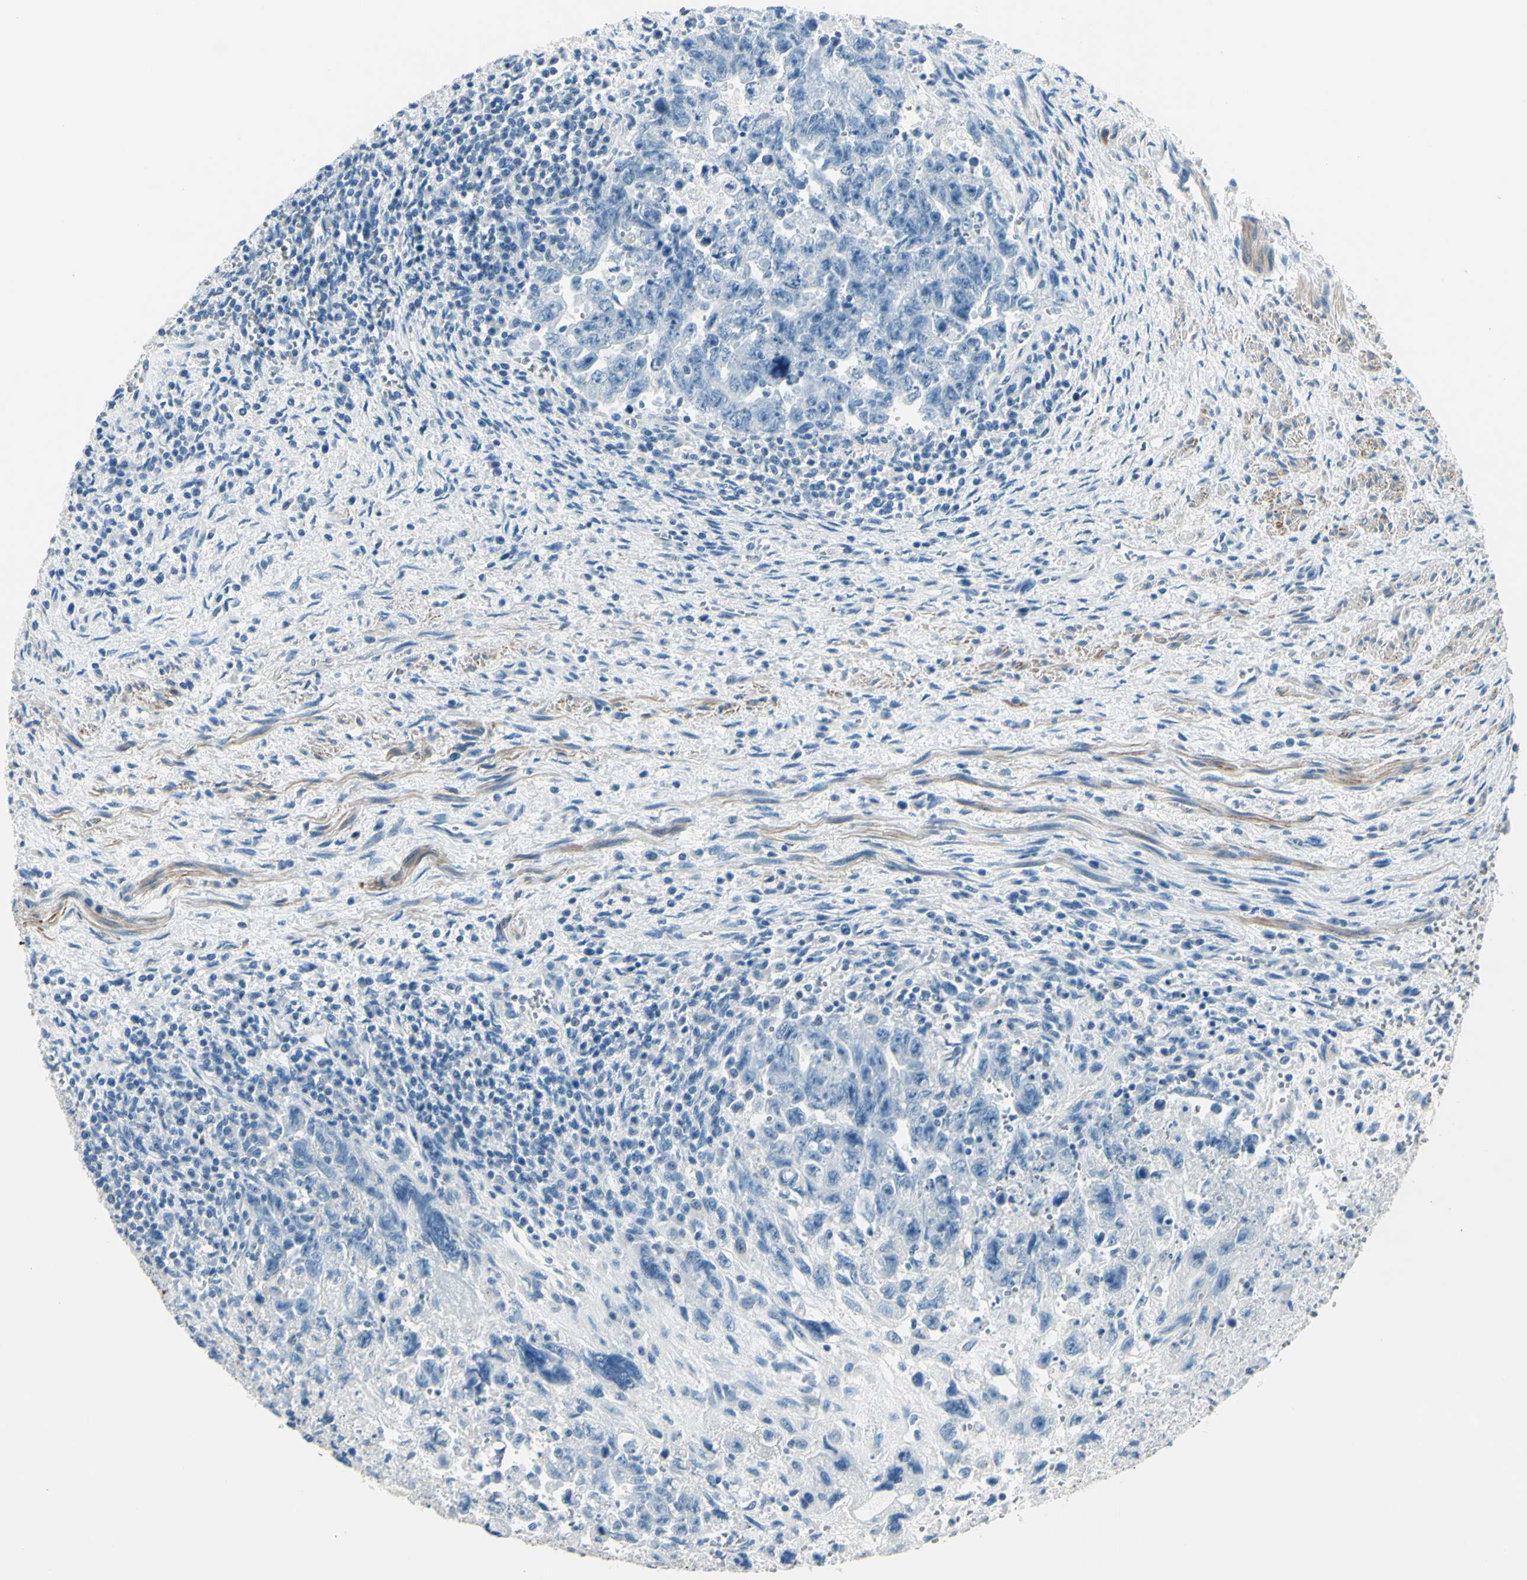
{"staining": {"intensity": "negative", "quantity": "none", "location": "none"}, "tissue": "testis cancer", "cell_type": "Tumor cells", "image_type": "cancer", "snomed": [{"axis": "morphology", "description": "Carcinoma, Embryonal, NOS"}, {"axis": "topography", "description": "Testis"}], "caption": "IHC photomicrograph of human testis cancer stained for a protein (brown), which shows no expression in tumor cells. Brightfield microscopy of immunohistochemistry (IHC) stained with DAB (brown) and hematoxylin (blue), captured at high magnification.", "gene": "CDH15", "patient": {"sex": "male", "age": 28}}